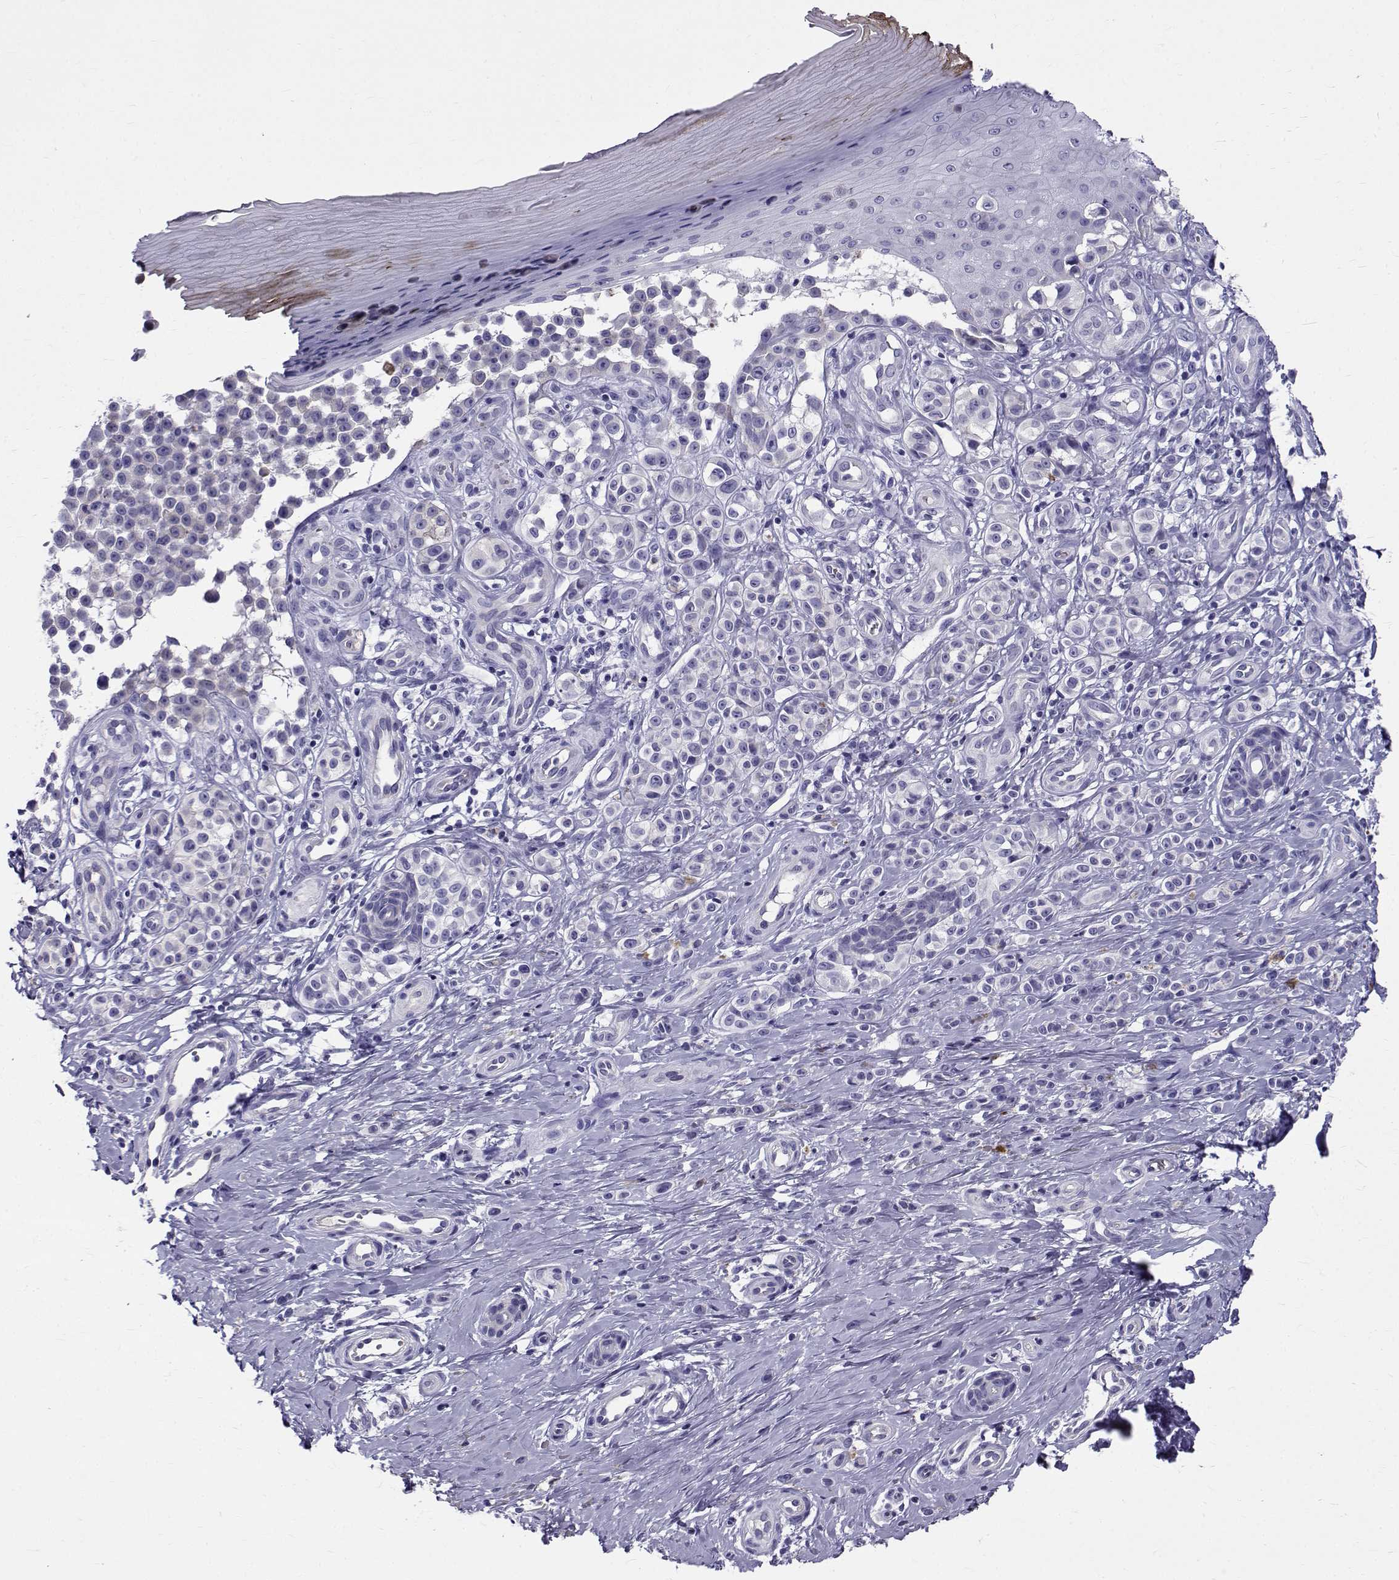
{"staining": {"intensity": "negative", "quantity": "none", "location": "none"}, "tissue": "melanoma", "cell_type": "Tumor cells", "image_type": "cancer", "snomed": [{"axis": "morphology", "description": "Malignant melanoma, NOS"}, {"axis": "topography", "description": "Skin"}], "caption": "Tumor cells show no significant positivity in melanoma. (Brightfield microscopy of DAB immunohistochemistry at high magnification).", "gene": "IGSF1", "patient": {"sex": "female", "age": 76}}